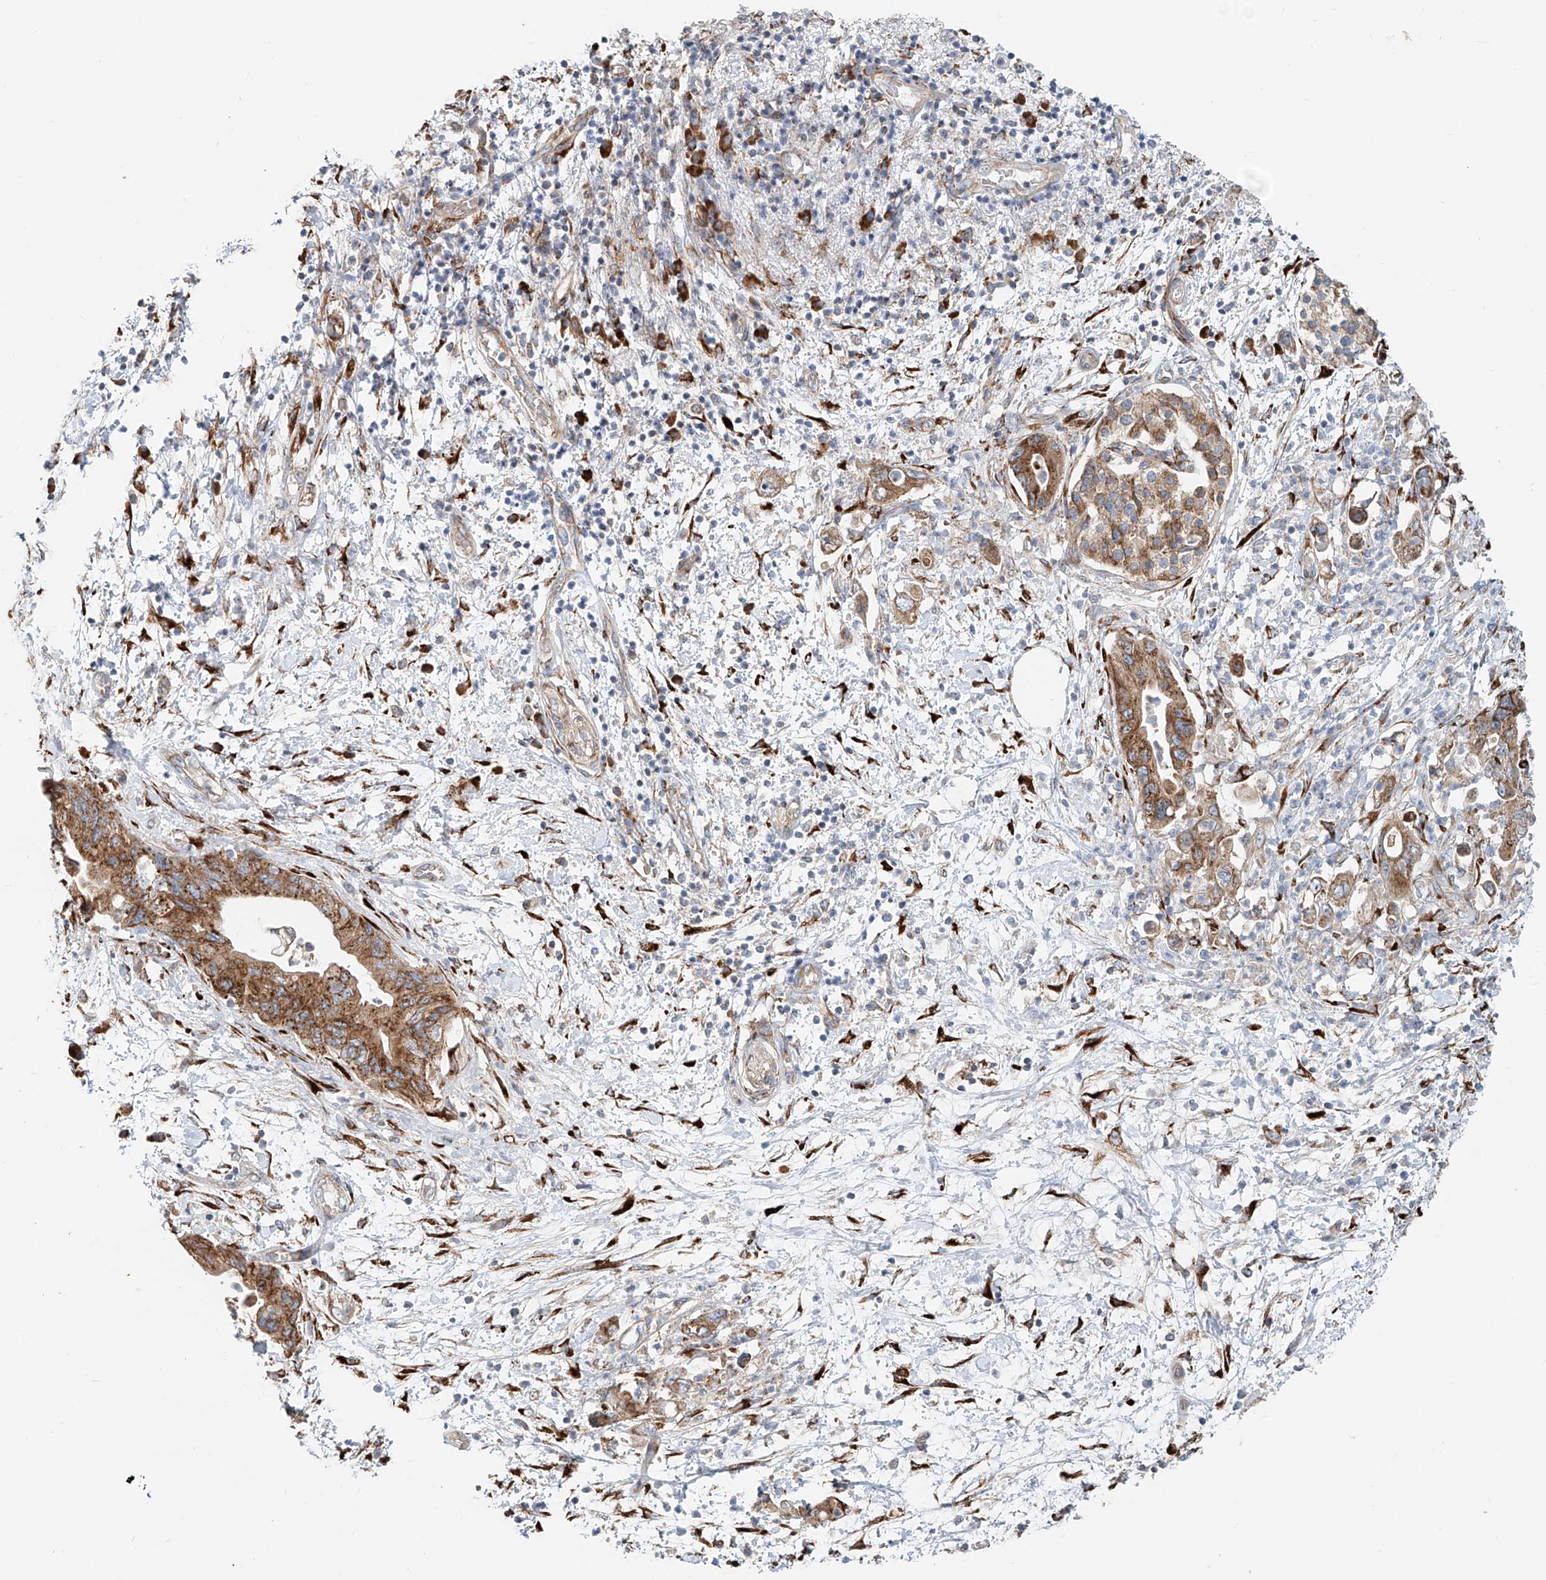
{"staining": {"intensity": "moderate", "quantity": ">75%", "location": "cytoplasmic/membranous"}, "tissue": "pancreatic cancer", "cell_type": "Tumor cells", "image_type": "cancer", "snomed": [{"axis": "morphology", "description": "Adenocarcinoma, NOS"}, {"axis": "topography", "description": "Pancreas"}], "caption": "Protein expression analysis of adenocarcinoma (pancreatic) displays moderate cytoplasmic/membranous expression in about >75% of tumor cells.", "gene": "SNAP29", "patient": {"sex": "female", "age": 73}}